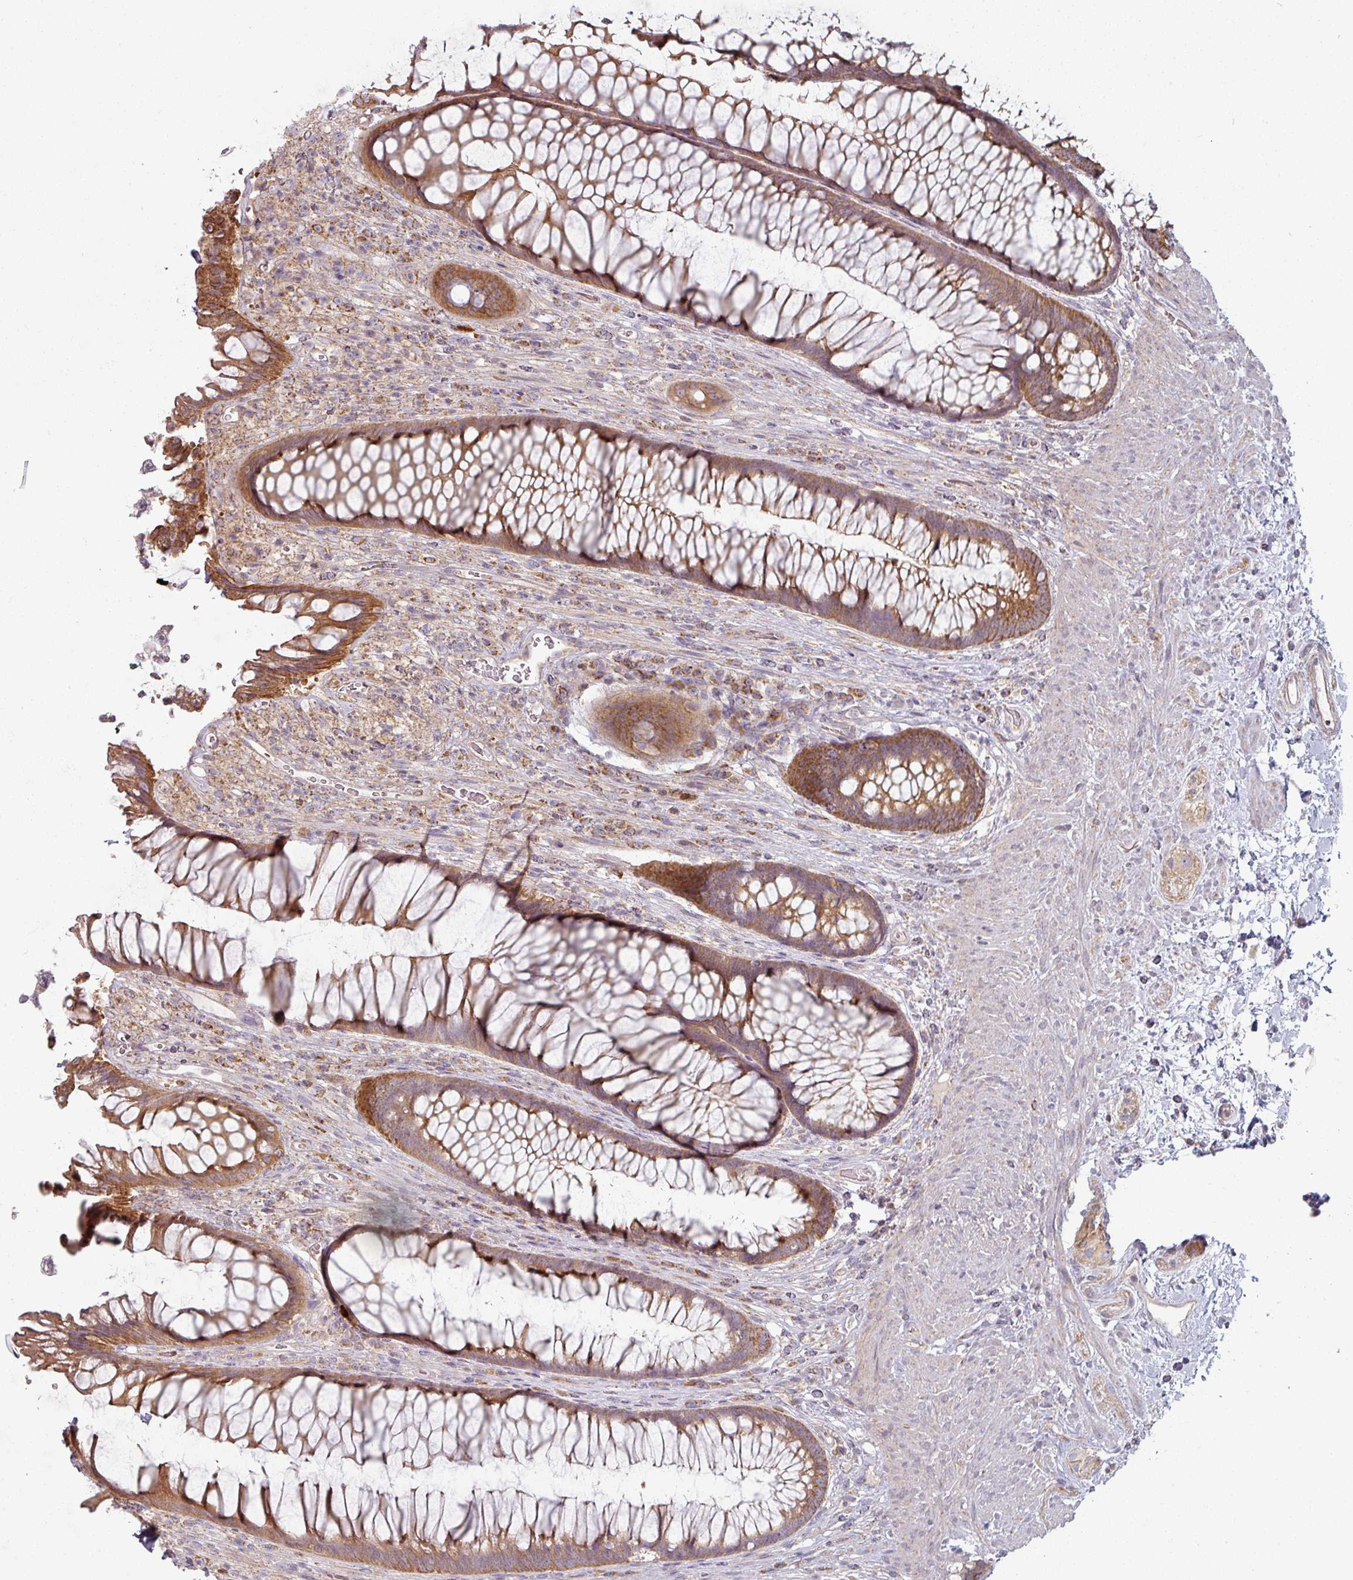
{"staining": {"intensity": "moderate", "quantity": ">75%", "location": "cytoplasmic/membranous"}, "tissue": "rectum", "cell_type": "Glandular cells", "image_type": "normal", "snomed": [{"axis": "morphology", "description": "Normal tissue, NOS"}, {"axis": "topography", "description": "Smooth muscle"}, {"axis": "topography", "description": "Rectum"}], "caption": "Moderate cytoplasmic/membranous staining for a protein is present in approximately >75% of glandular cells of benign rectum using immunohistochemistry.", "gene": "PLEKHJ1", "patient": {"sex": "male", "age": 53}}